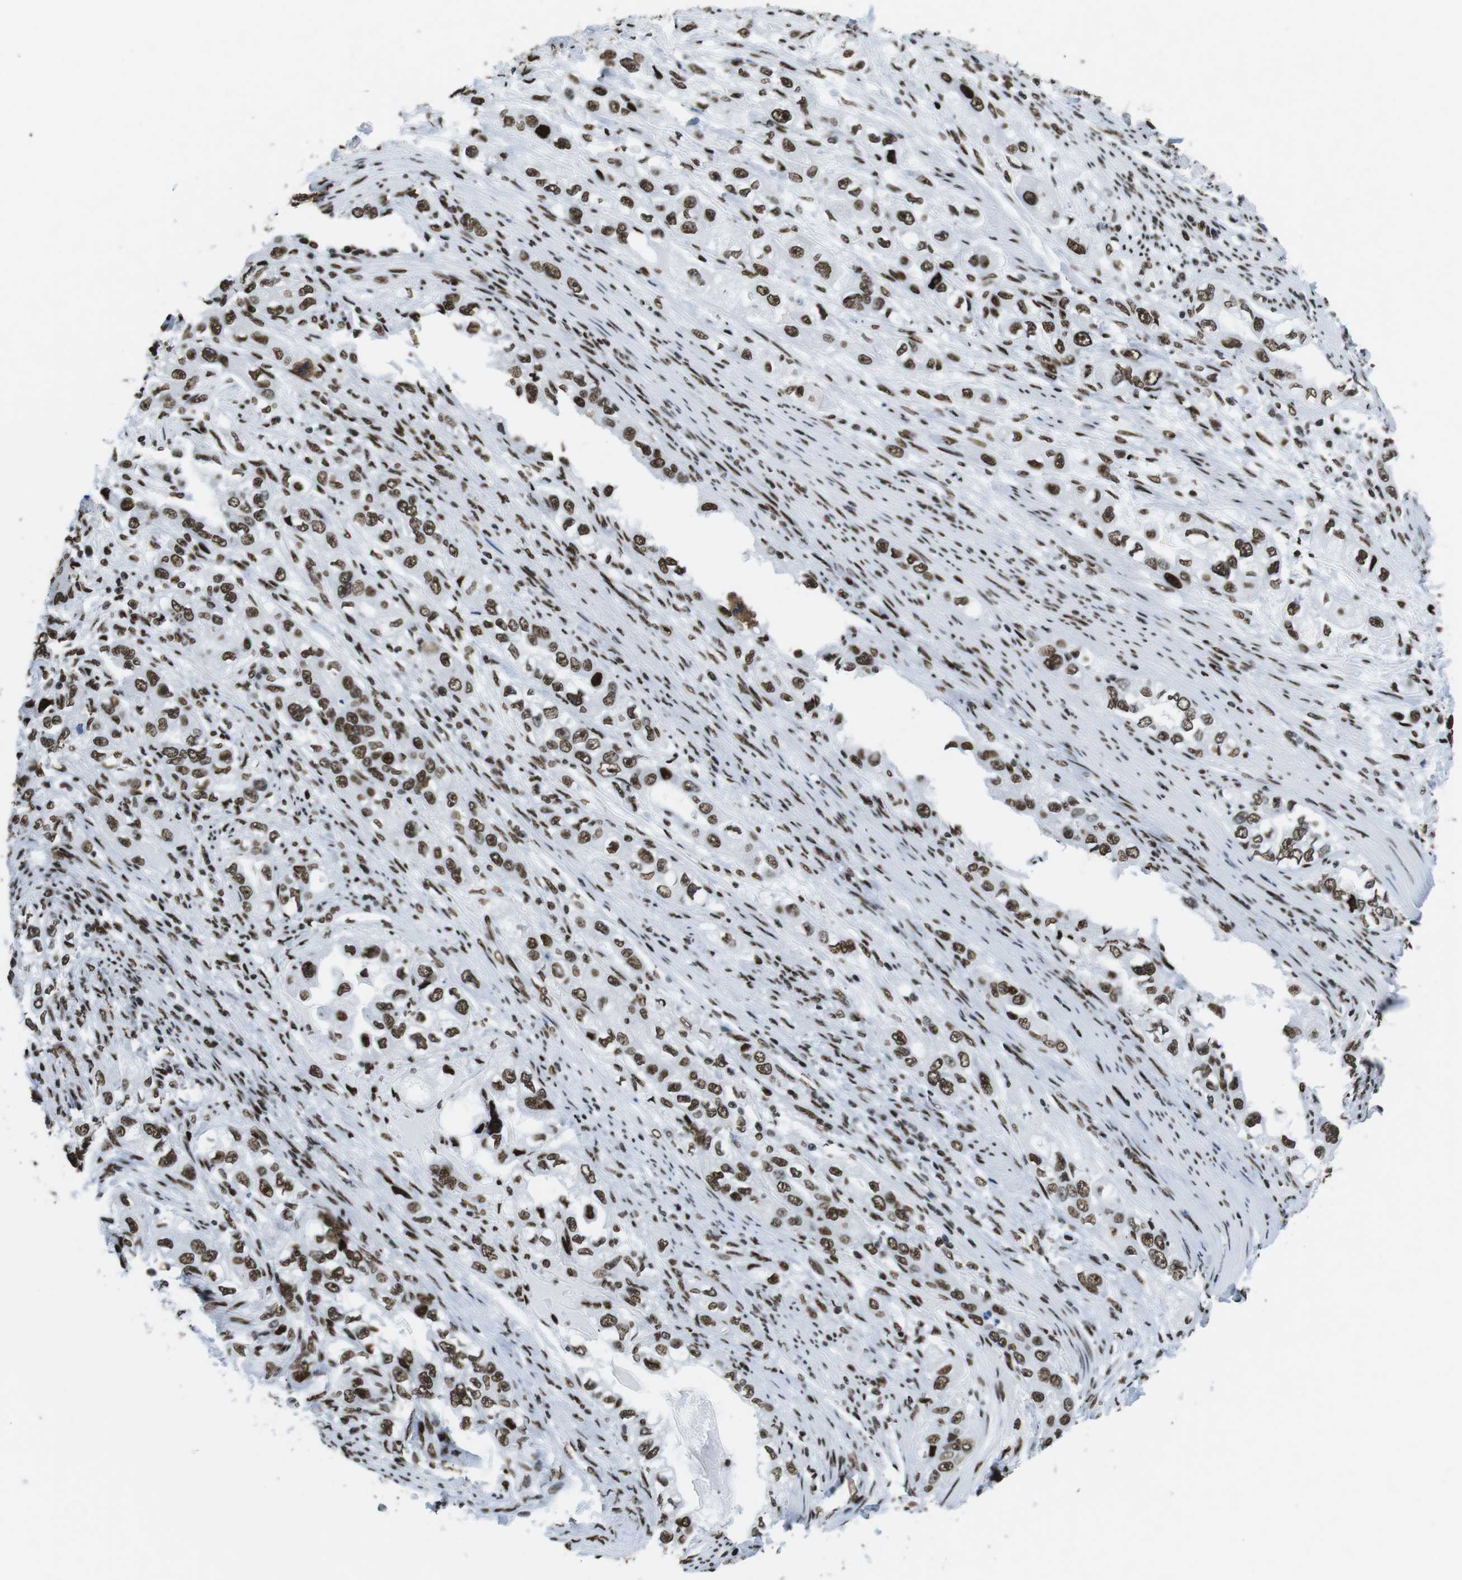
{"staining": {"intensity": "strong", "quantity": ">75%", "location": "nuclear"}, "tissue": "stomach cancer", "cell_type": "Tumor cells", "image_type": "cancer", "snomed": [{"axis": "morphology", "description": "Adenocarcinoma, NOS"}, {"axis": "topography", "description": "Stomach, lower"}], "caption": "Protein expression analysis of stomach cancer (adenocarcinoma) shows strong nuclear expression in approximately >75% of tumor cells. (DAB (3,3'-diaminobenzidine) = brown stain, brightfield microscopy at high magnification).", "gene": "CITED2", "patient": {"sex": "female", "age": 93}}